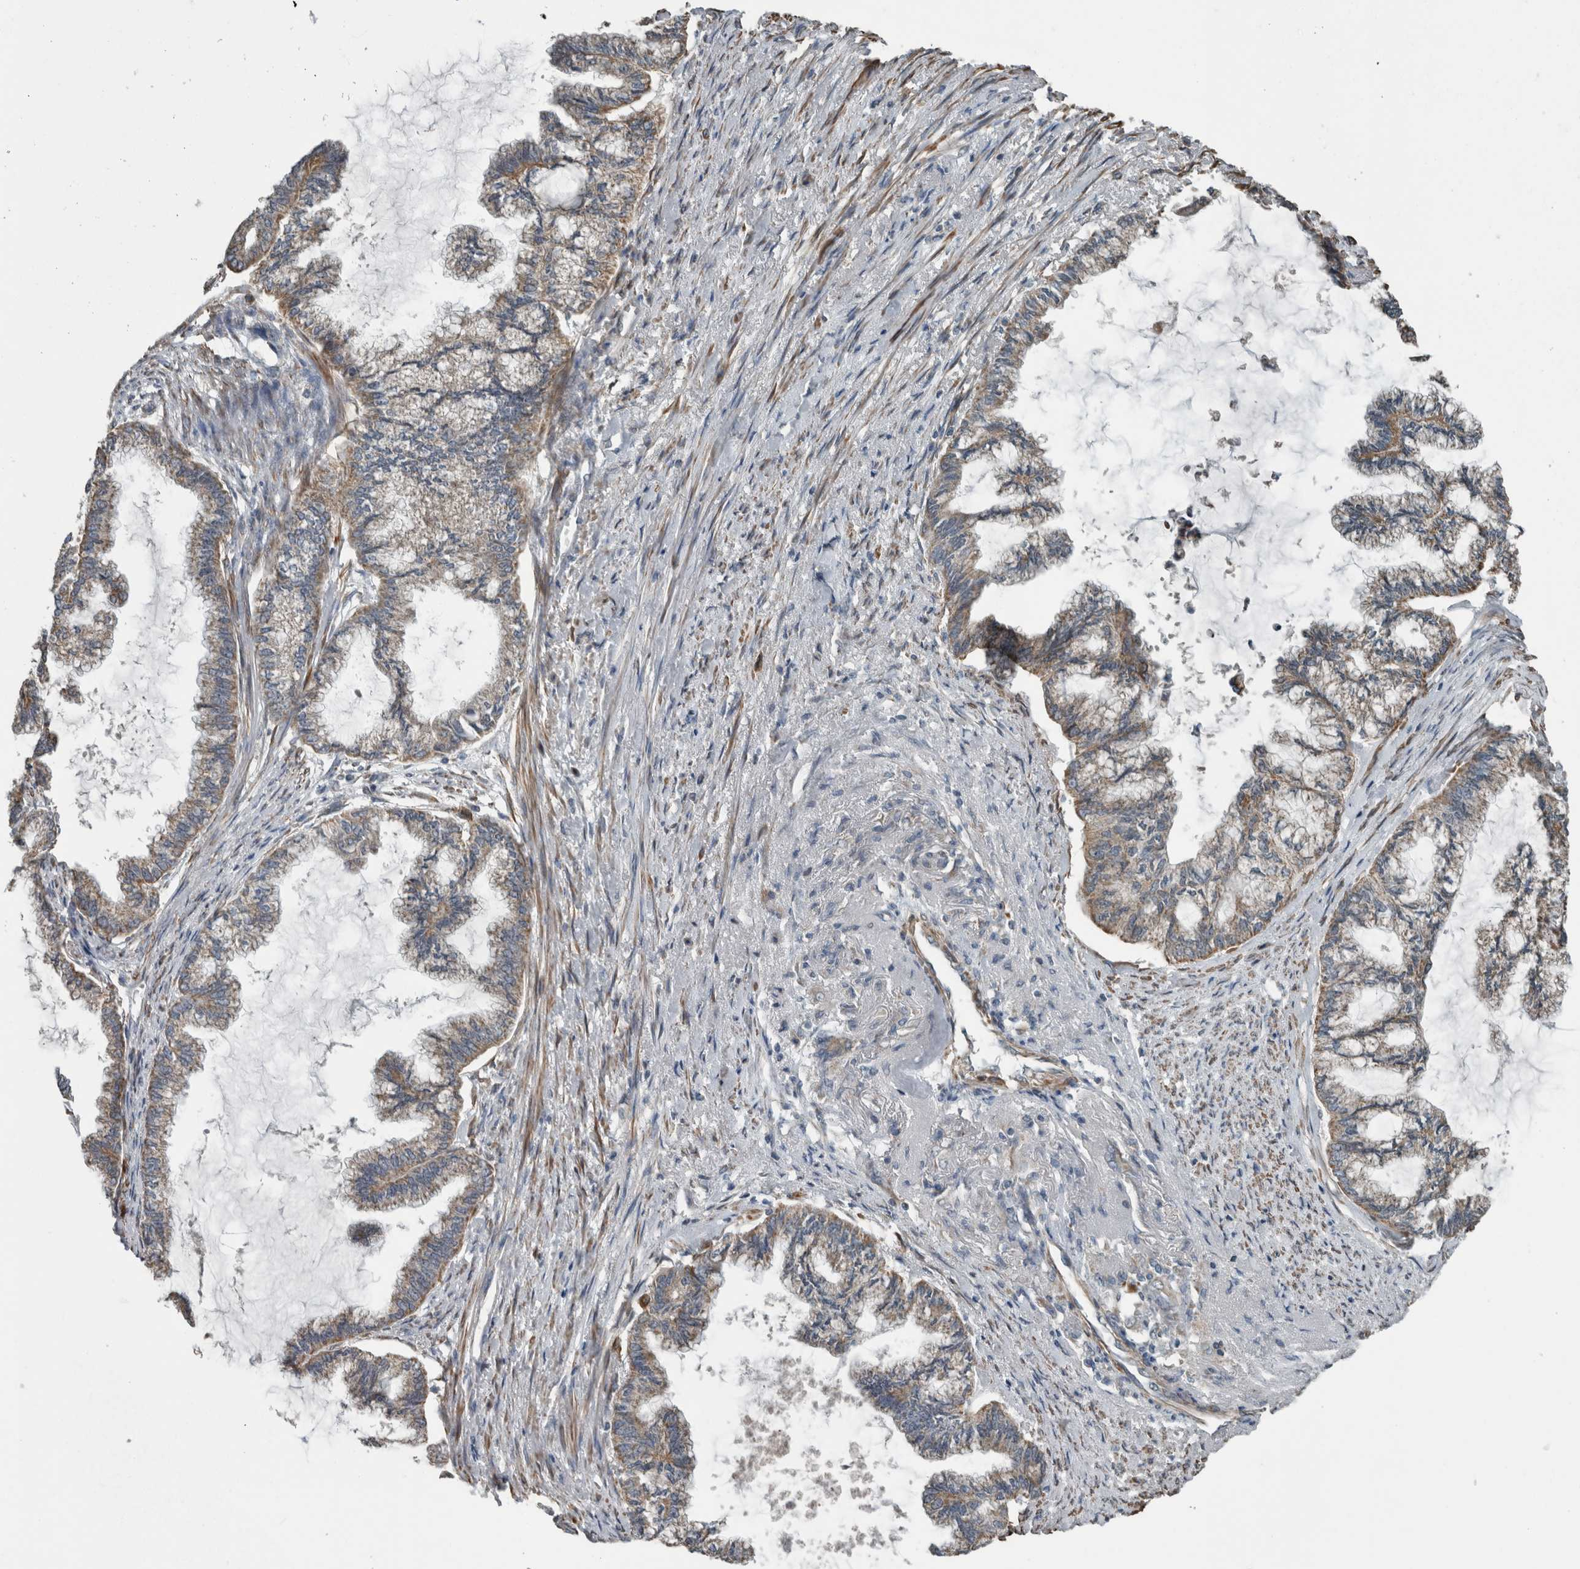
{"staining": {"intensity": "moderate", "quantity": ">75%", "location": "cytoplasmic/membranous"}, "tissue": "endometrial cancer", "cell_type": "Tumor cells", "image_type": "cancer", "snomed": [{"axis": "morphology", "description": "Adenocarcinoma, NOS"}, {"axis": "topography", "description": "Endometrium"}], "caption": "Immunohistochemical staining of human endometrial adenocarcinoma exhibits medium levels of moderate cytoplasmic/membranous staining in approximately >75% of tumor cells.", "gene": "ARMC1", "patient": {"sex": "female", "age": 86}}